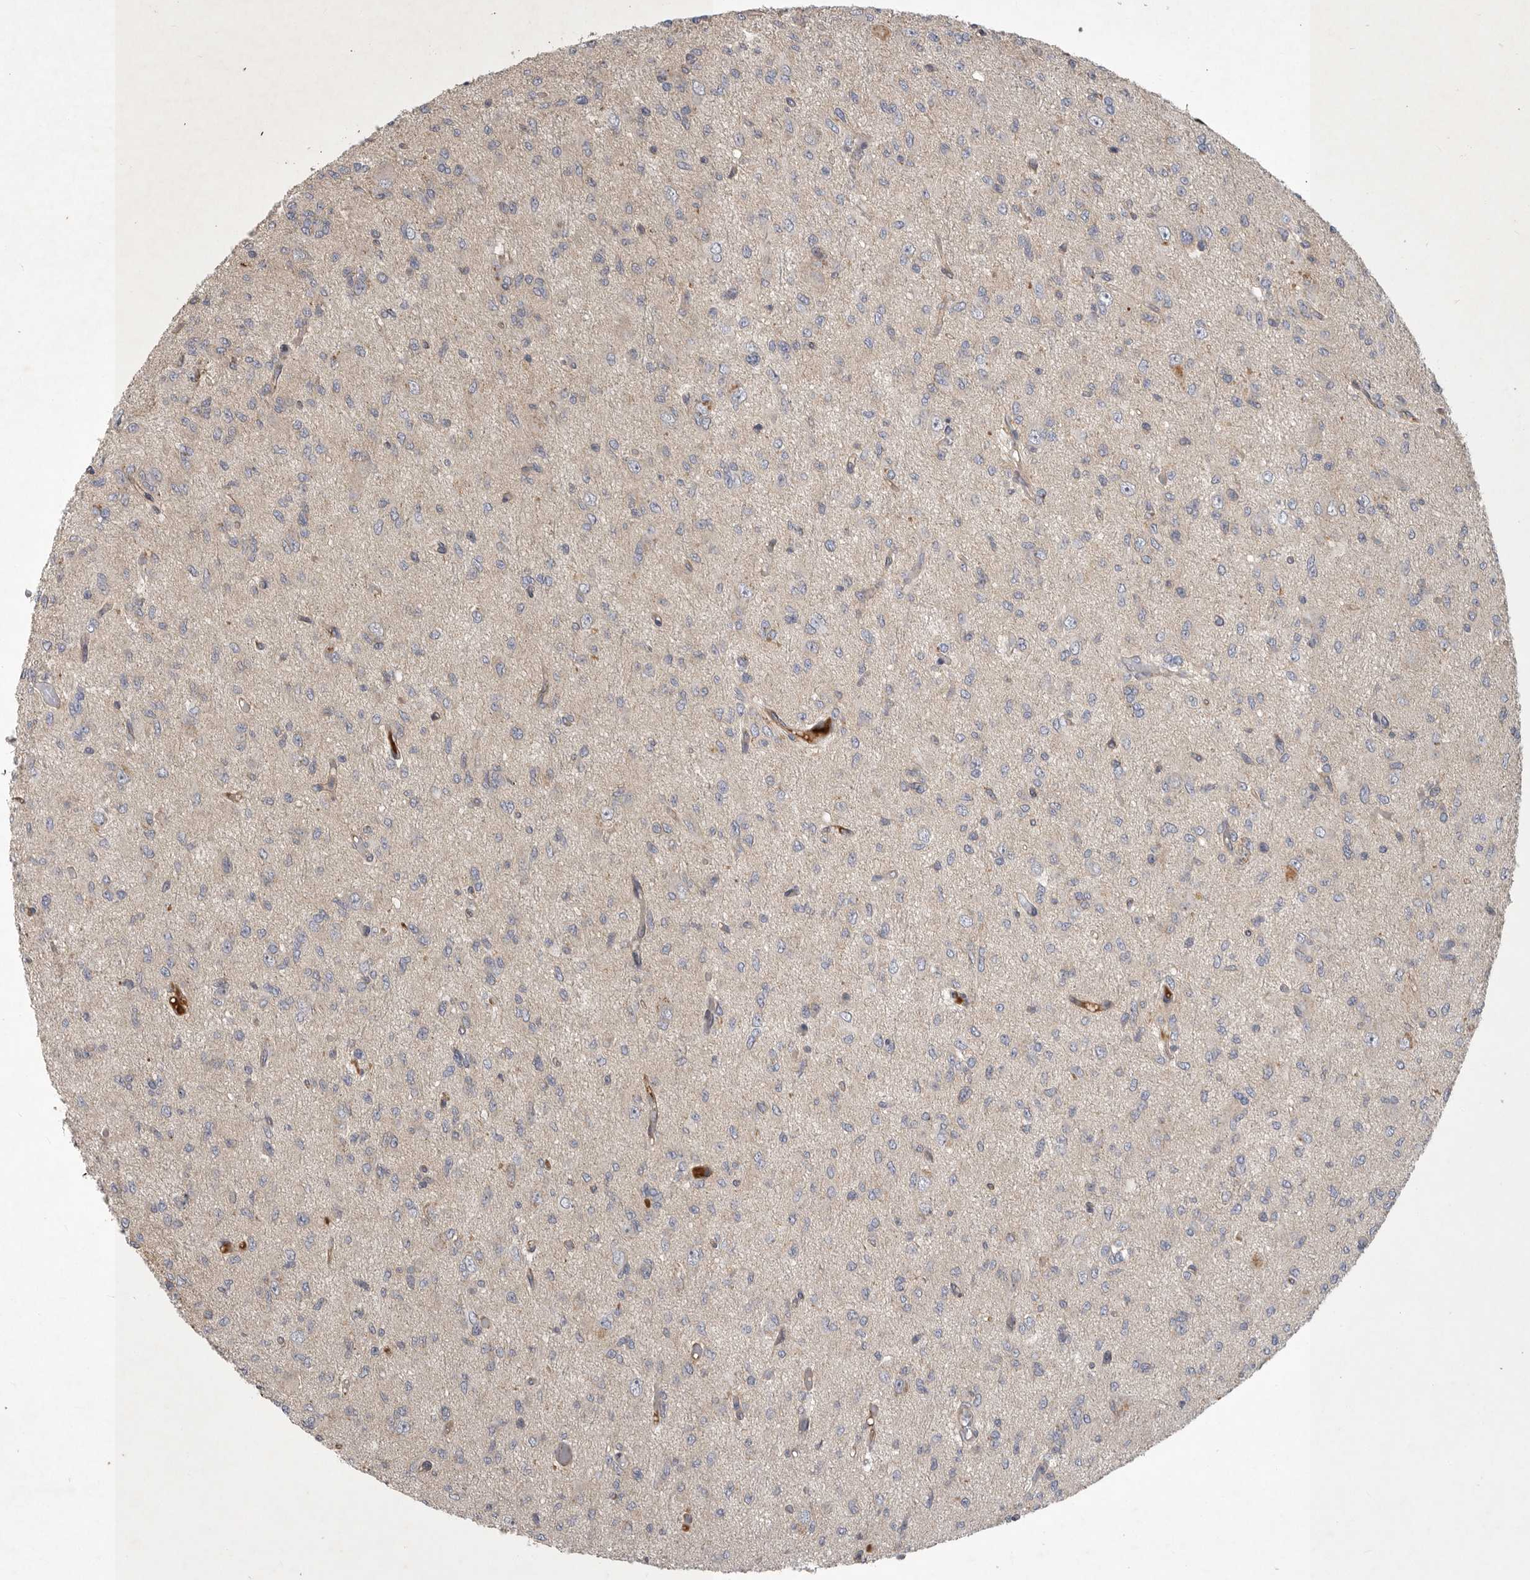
{"staining": {"intensity": "negative", "quantity": "none", "location": "none"}, "tissue": "glioma", "cell_type": "Tumor cells", "image_type": "cancer", "snomed": [{"axis": "morphology", "description": "Glioma, malignant, High grade"}, {"axis": "topography", "description": "Brain"}], "caption": "This is a photomicrograph of immunohistochemistry (IHC) staining of glioma, which shows no positivity in tumor cells. The staining is performed using DAB (3,3'-diaminobenzidine) brown chromogen with nuclei counter-stained in using hematoxylin.", "gene": "MLPH", "patient": {"sex": "female", "age": 59}}